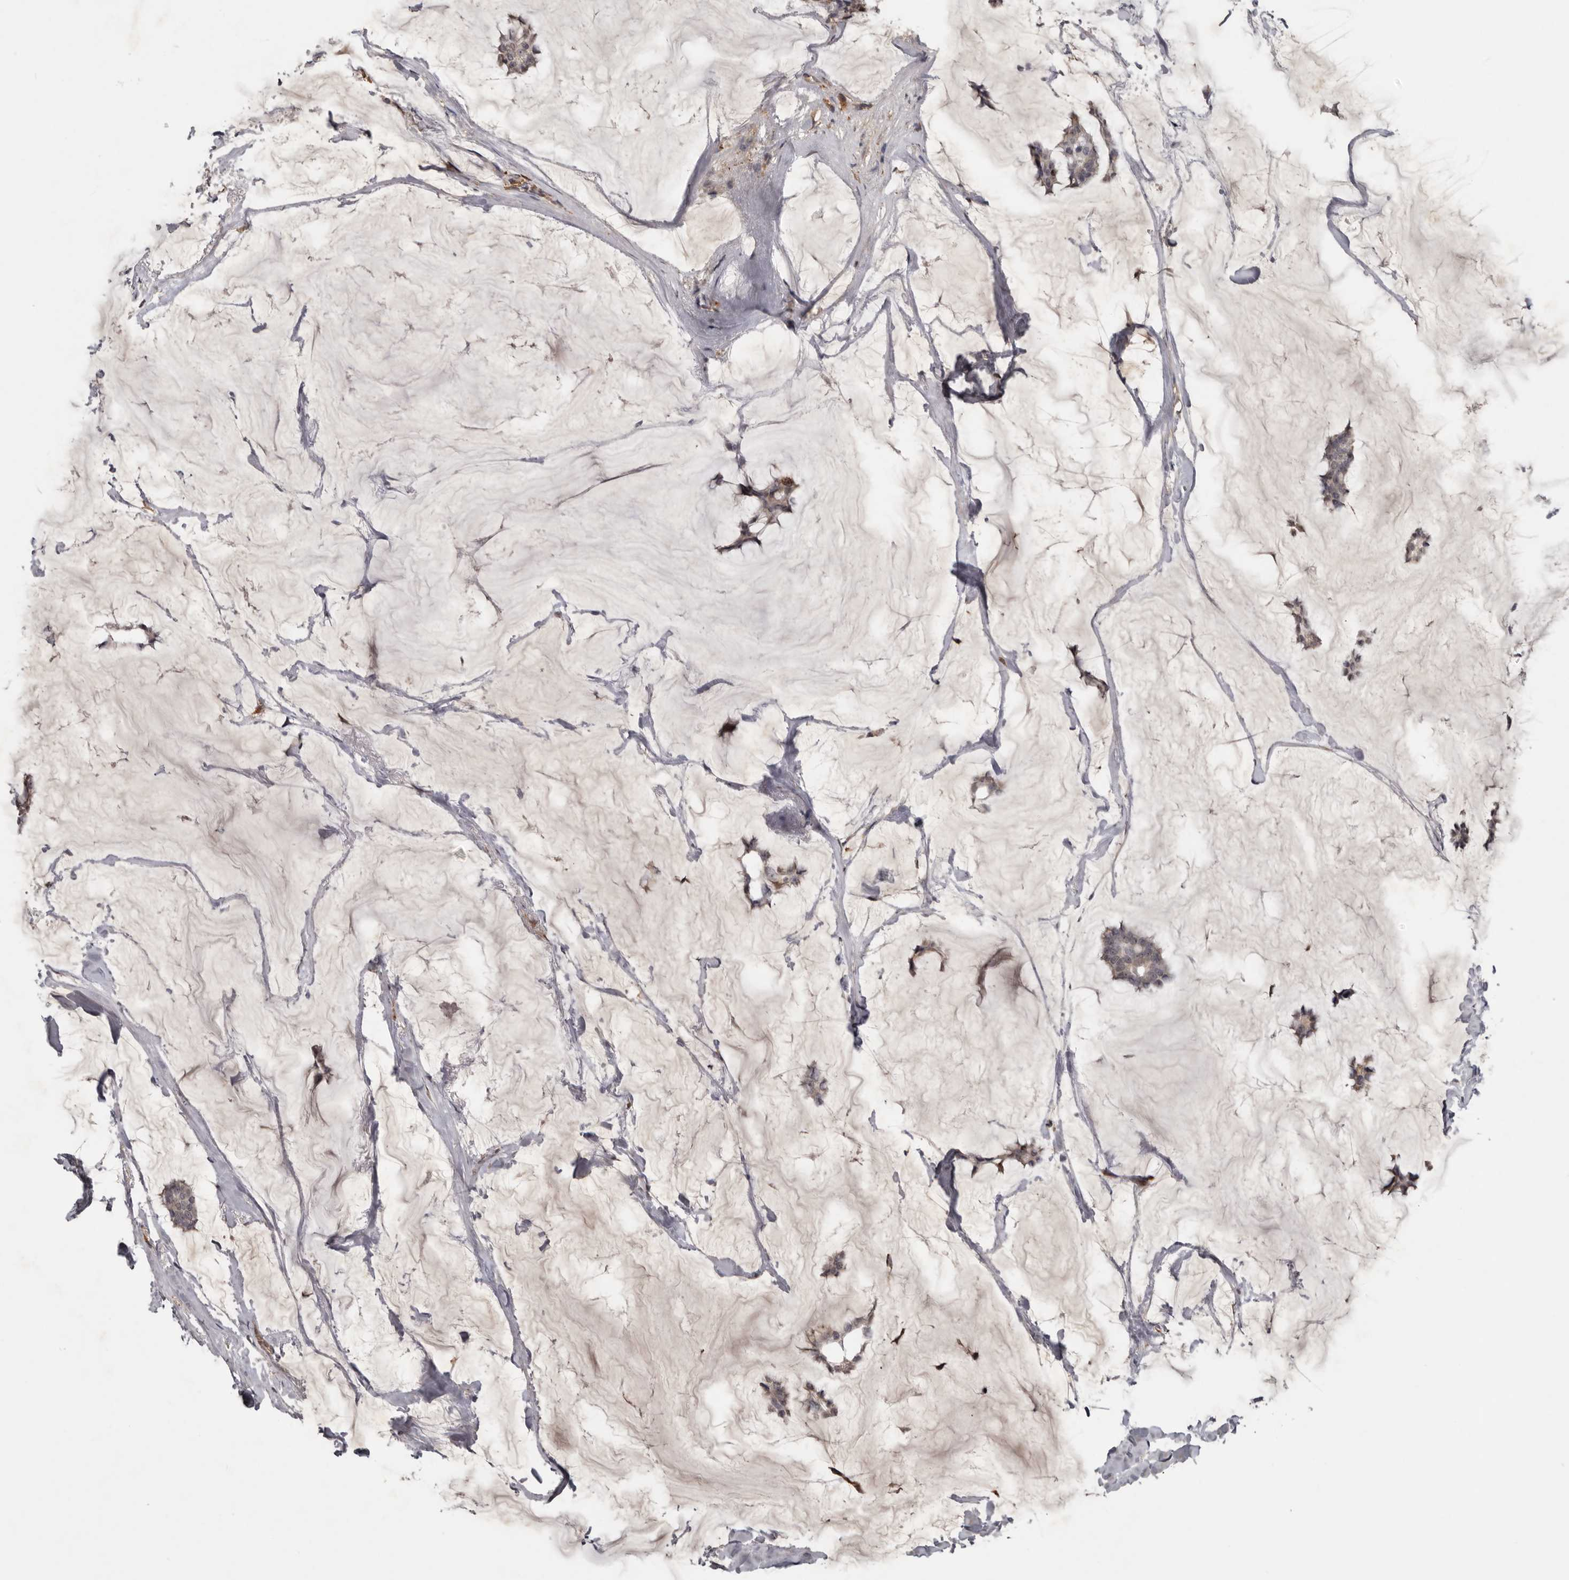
{"staining": {"intensity": "weak", "quantity": "<25%", "location": "nuclear"}, "tissue": "breast cancer", "cell_type": "Tumor cells", "image_type": "cancer", "snomed": [{"axis": "morphology", "description": "Duct carcinoma"}, {"axis": "topography", "description": "Breast"}], "caption": "Tumor cells show no significant staining in breast cancer (infiltrating ductal carcinoma).", "gene": "CDCA8", "patient": {"sex": "female", "age": 93}}